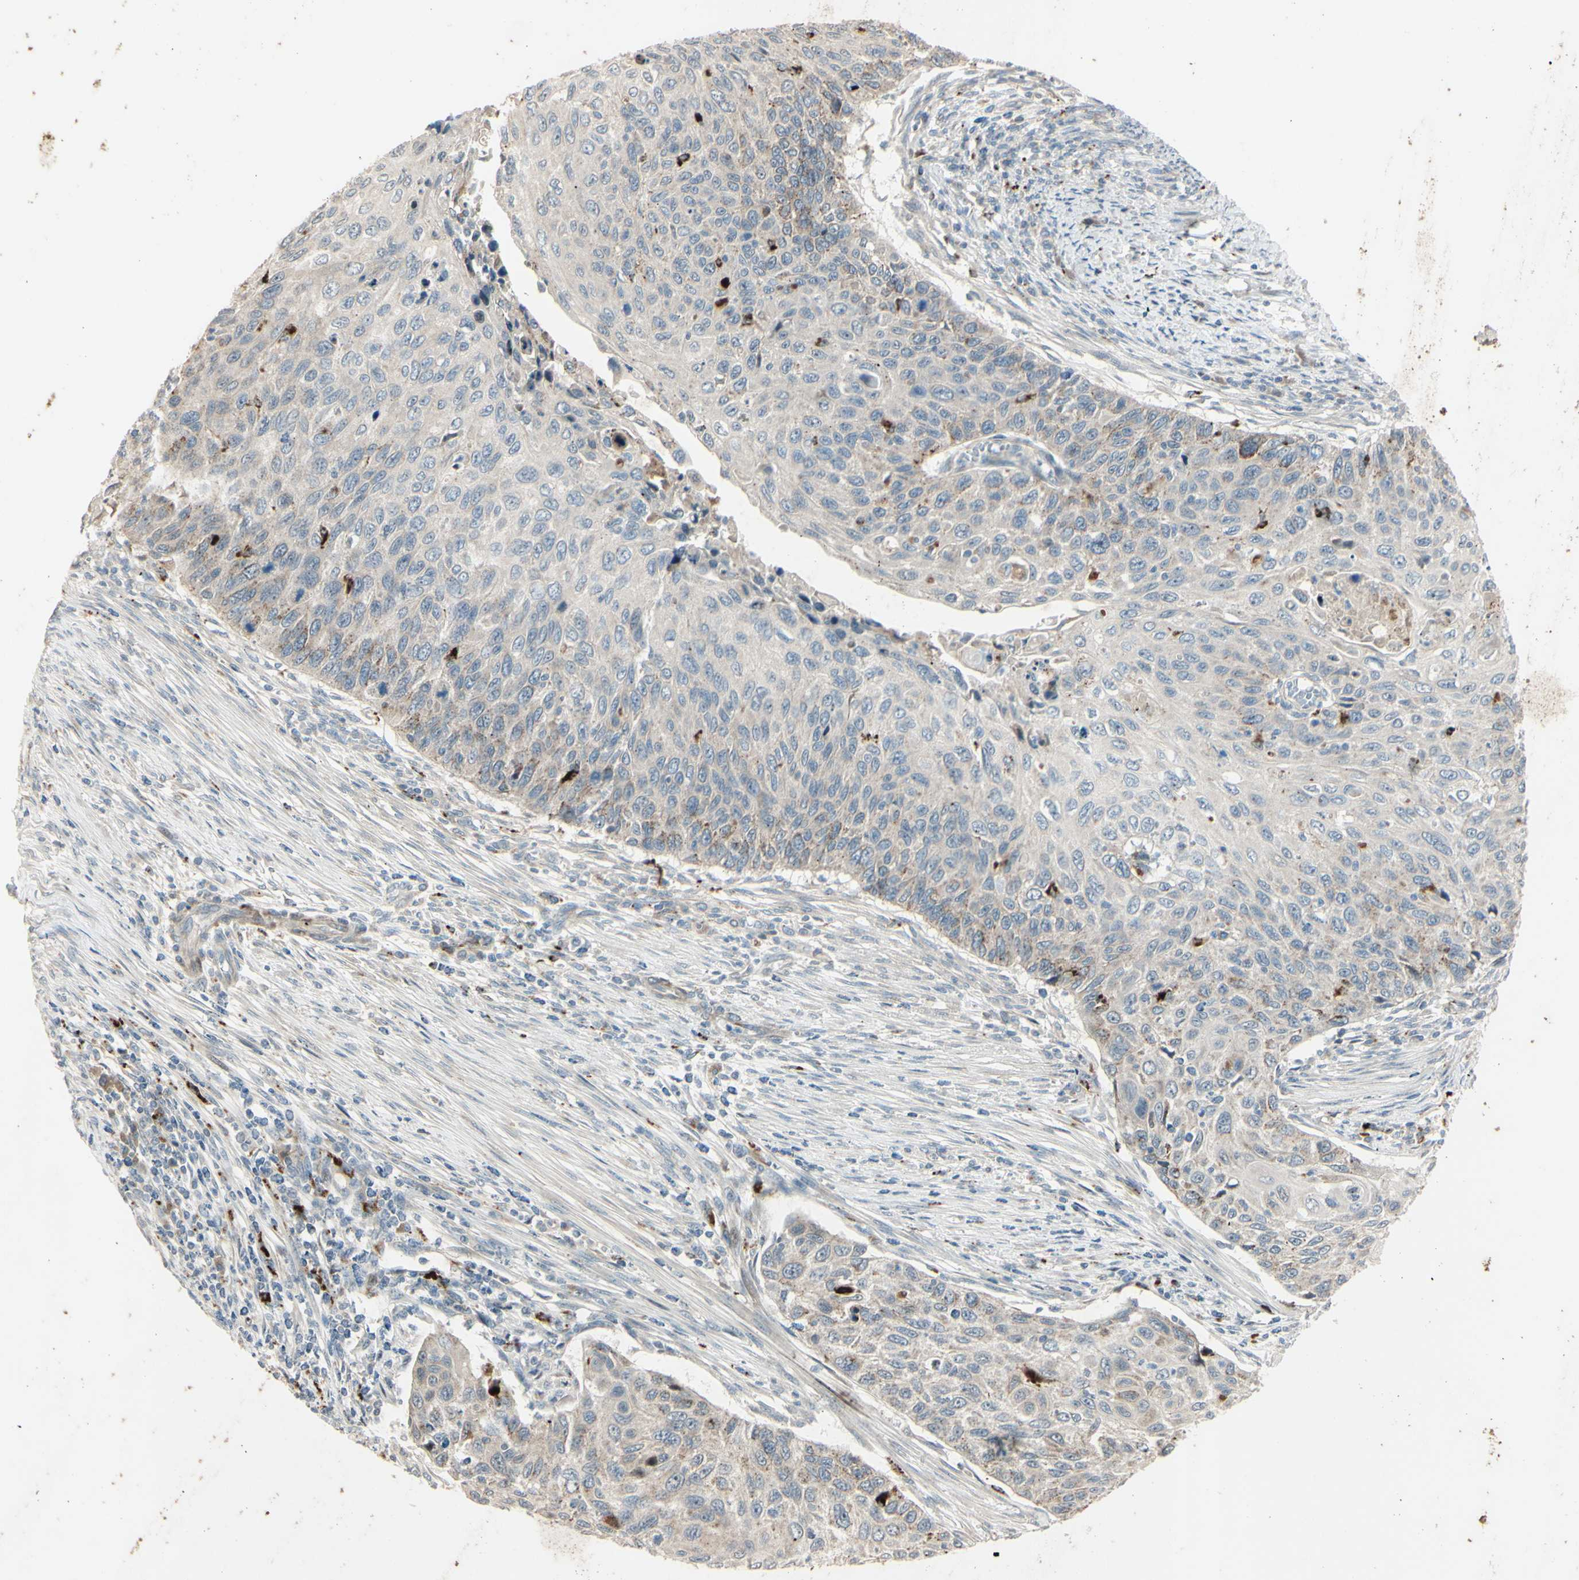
{"staining": {"intensity": "weak", "quantity": "<25%", "location": "cytoplasmic/membranous"}, "tissue": "cervical cancer", "cell_type": "Tumor cells", "image_type": "cancer", "snomed": [{"axis": "morphology", "description": "Squamous cell carcinoma, NOS"}, {"axis": "topography", "description": "Cervix"}], "caption": "Cervical cancer (squamous cell carcinoma) was stained to show a protein in brown. There is no significant staining in tumor cells.", "gene": "NDFIP1", "patient": {"sex": "female", "age": 70}}